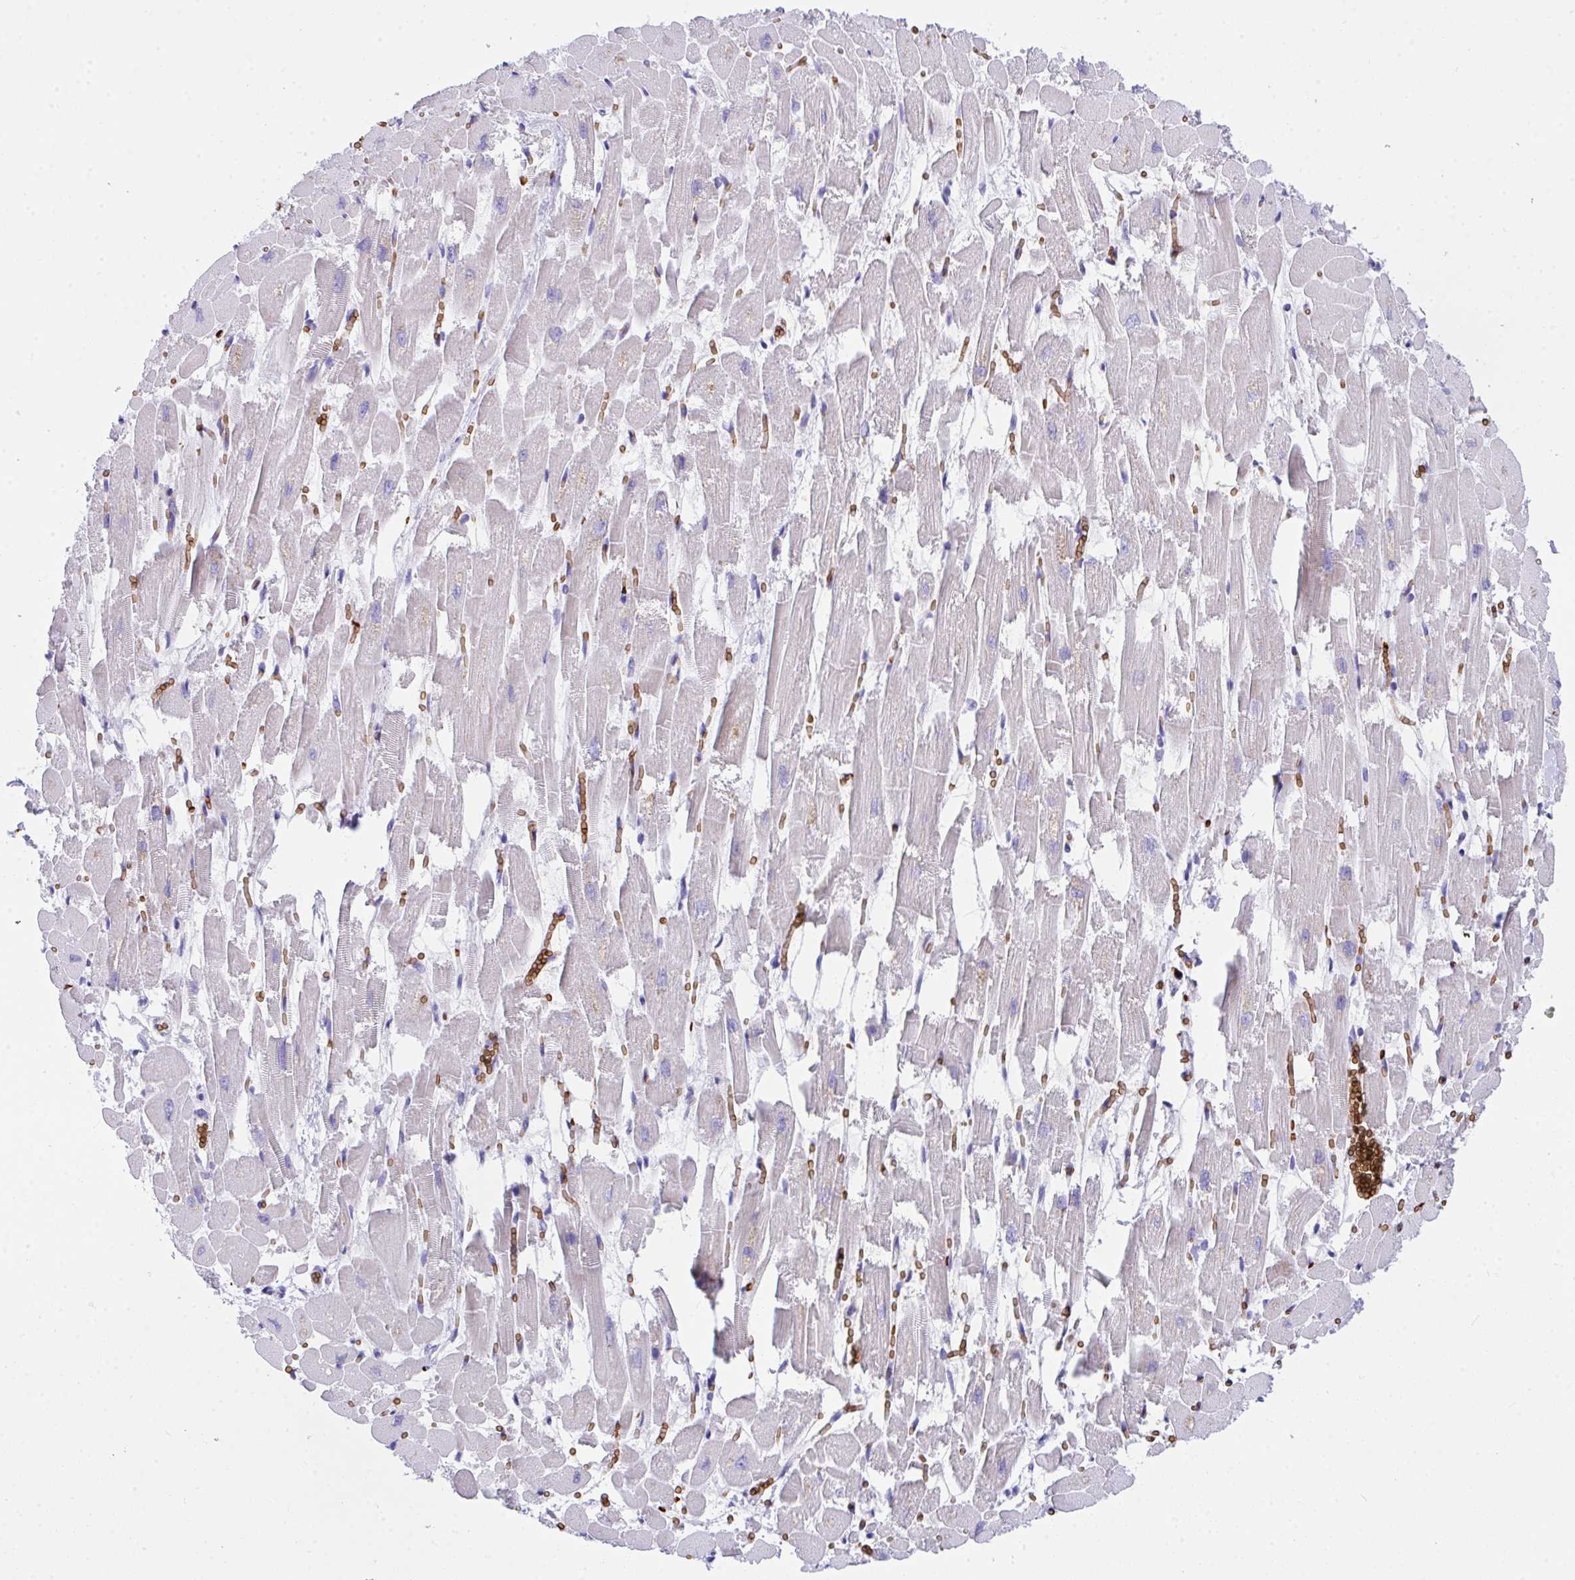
{"staining": {"intensity": "negative", "quantity": "none", "location": "none"}, "tissue": "heart muscle", "cell_type": "Cardiomyocytes", "image_type": "normal", "snomed": [{"axis": "morphology", "description": "Normal tissue, NOS"}, {"axis": "topography", "description": "Heart"}], "caption": "This is an immunohistochemistry image of normal heart muscle. There is no positivity in cardiomyocytes.", "gene": "ANK1", "patient": {"sex": "female", "age": 52}}